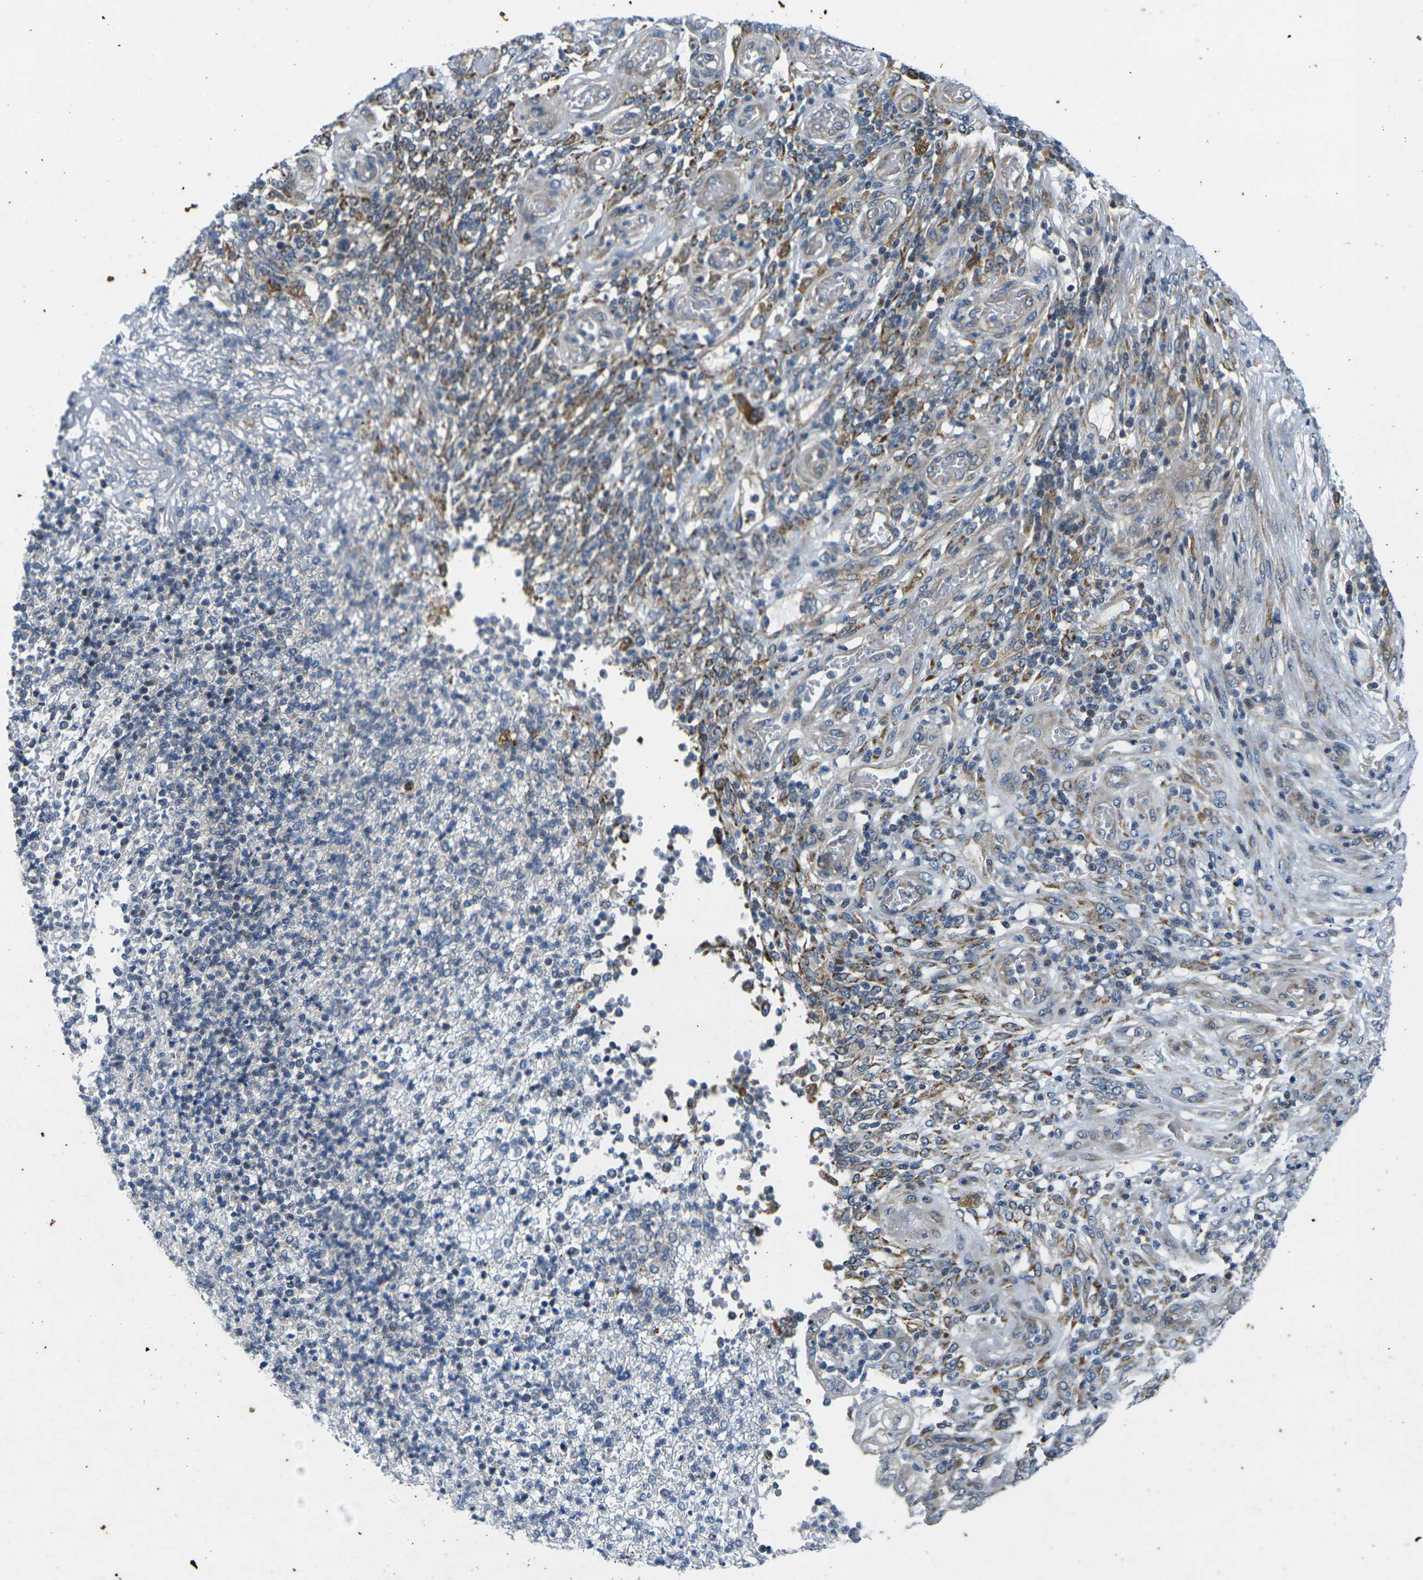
{"staining": {"intensity": "weak", "quantity": "<25%", "location": "cytoplasmic/membranous"}, "tissue": "stomach cancer", "cell_type": "Tumor cells", "image_type": "cancer", "snomed": [{"axis": "morphology", "description": "Adenocarcinoma, NOS"}, {"axis": "topography", "description": "Stomach"}], "caption": "A micrograph of human stomach cancer is negative for staining in tumor cells.", "gene": "ROBO2", "patient": {"sex": "female", "age": 73}}